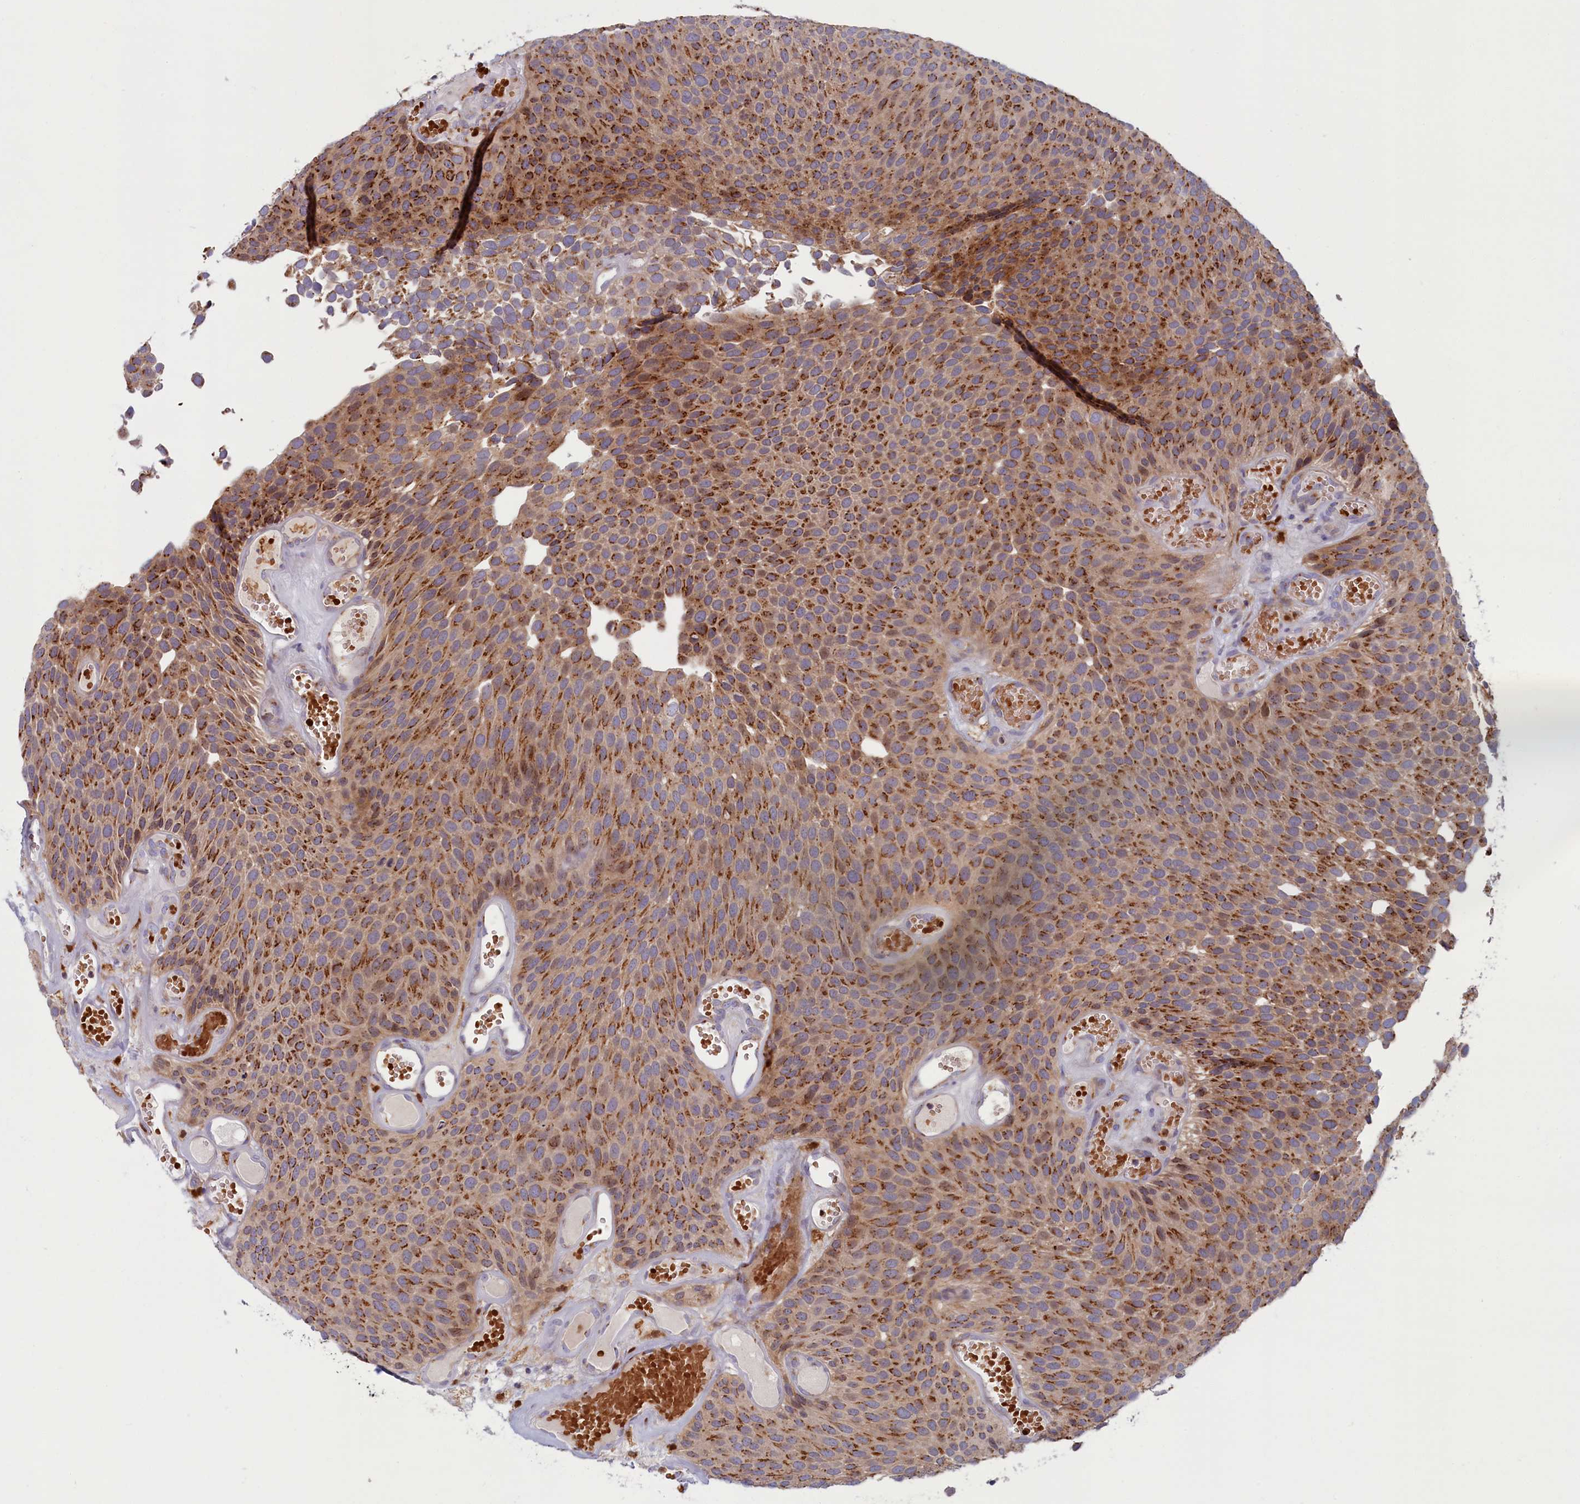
{"staining": {"intensity": "moderate", "quantity": ">75%", "location": "cytoplasmic/membranous"}, "tissue": "urothelial cancer", "cell_type": "Tumor cells", "image_type": "cancer", "snomed": [{"axis": "morphology", "description": "Urothelial carcinoma, Low grade"}, {"axis": "topography", "description": "Urinary bladder"}], "caption": "This image shows IHC staining of human urothelial cancer, with medium moderate cytoplasmic/membranous staining in about >75% of tumor cells.", "gene": "BLVRB", "patient": {"sex": "male", "age": 89}}